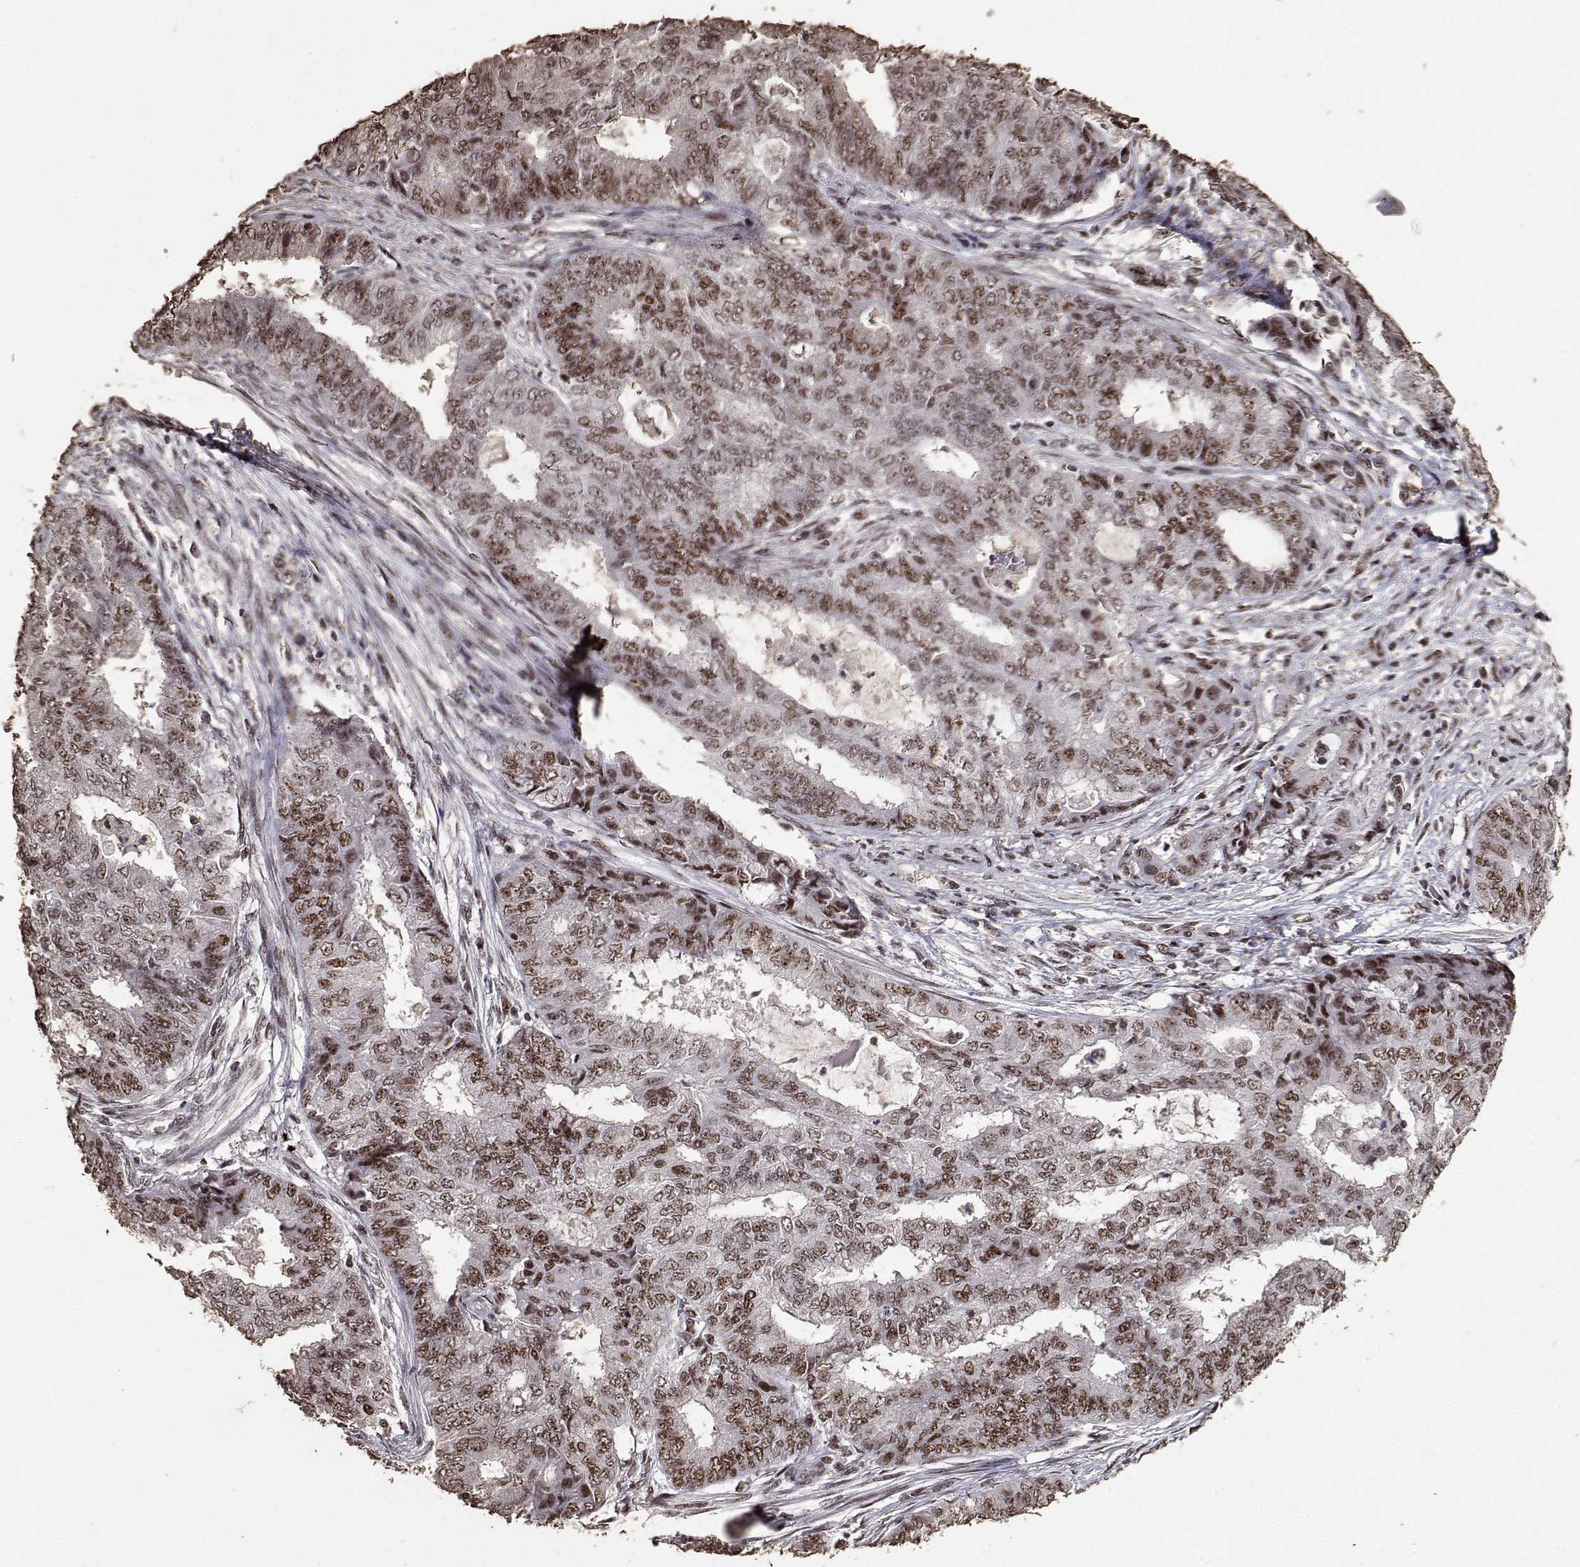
{"staining": {"intensity": "moderate", "quantity": "25%-75%", "location": "nuclear"}, "tissue": "endometrial cancer", "cell_type": "Tumor cells", "image_type": "cancer", "snomed": [{"axis": "morphology", "description": "Adenocarcinoma, NOS"}, {"axis": "topography", "description": "Endometrium"}], "caption": "A brown stain highlights moderate nuclear positivity of a protein in endometrial cancer tumor cells.", "gene": "TOE1", "patient": {"sex": "female", "age": 62}}